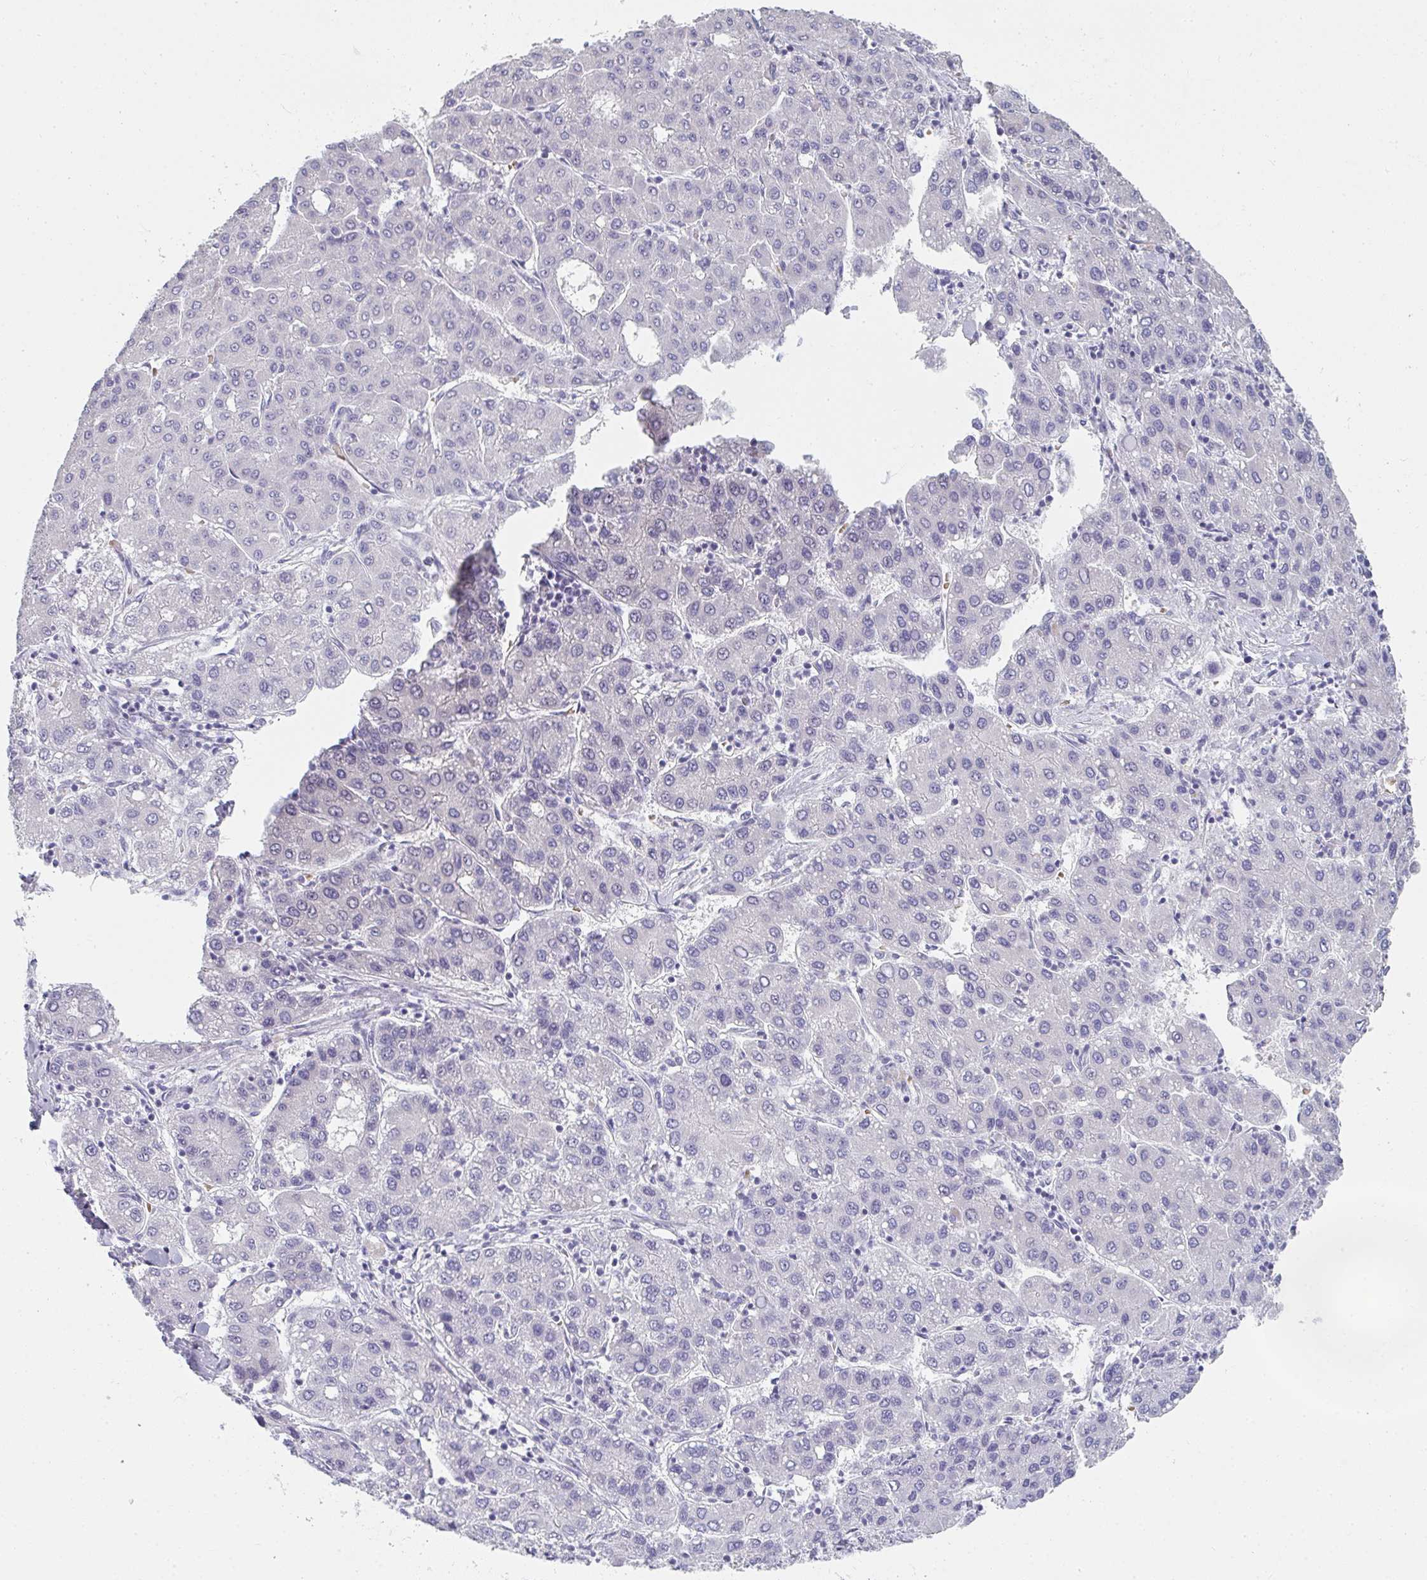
{"staining": {"intensity": "negative", "quantity": "none", "location": "none"}, "tissue": "liver cancer", "cell_type": "Tumor cells", "image_type": "cancer", "snomed": [{"axis": "morphology", "description": "Carcinoma, Hepatocellular, NOS"}, {"axis": "topography", "description": "Liver"}], "caption": "The IHC micrograph has no significant expression in tumor cells of liver hepatocellular carcinoma tissue. Nuclei are stained in blue.", "gene": "NEU2", "patient": {"sex": "male", "age": 65}}